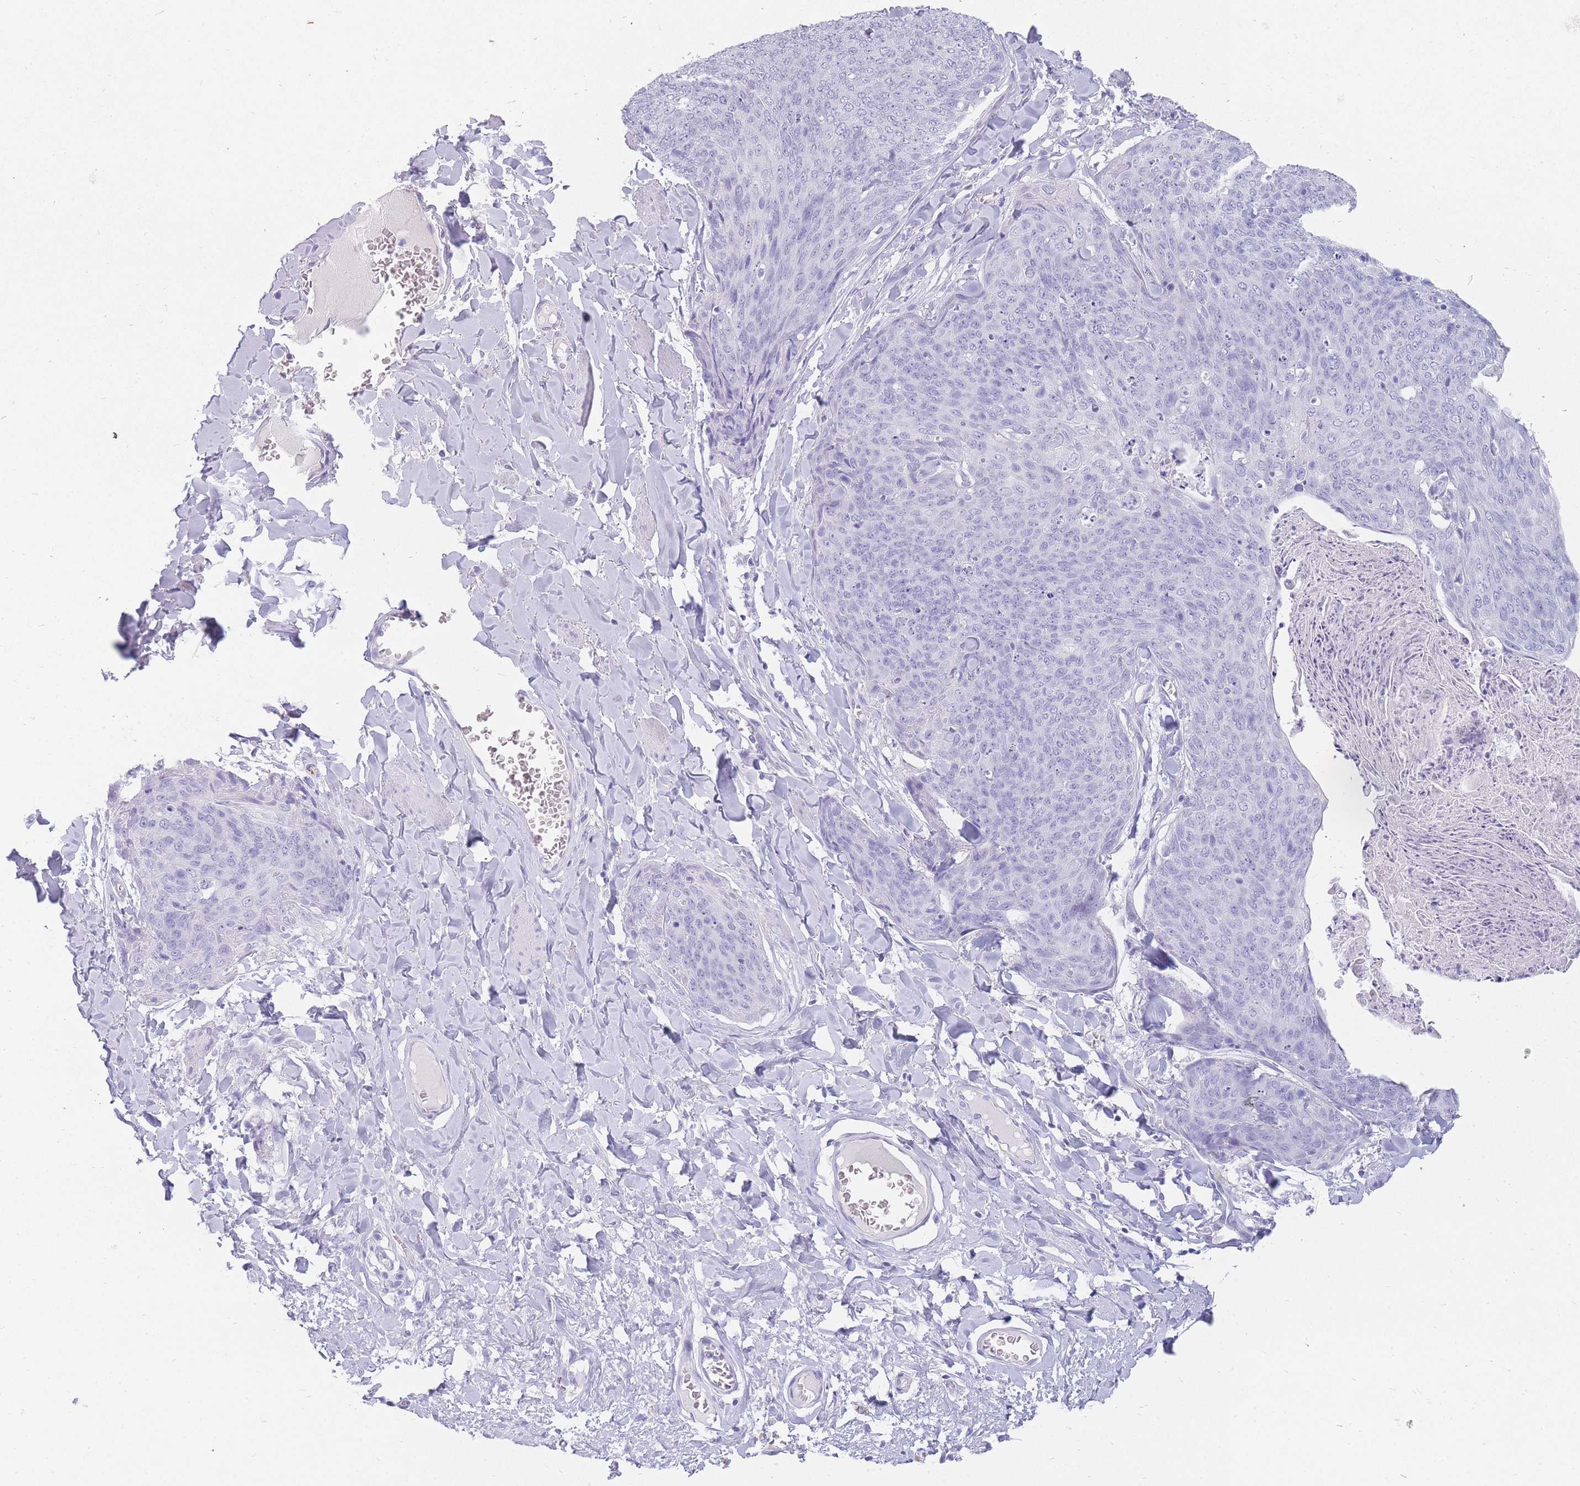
{"staining": {"intensity": "negative", "quantity": "none", "location": "none"}, "tissue": "skin cancer", "cell_type": "Tumor cells", "image_type": "cancer", "snomed": [{"axis": "morphology", "description": "Squamous cell carcinoma, NOS"}, {"axis": "topography", "description": "Skin"}, {"axis": "topography", "description": "Vulva"}], "caption": "Protein analysis of squamous cell carcinoma (skin) demonstrates no significant positivity in tumor cells.", "gene": "UPK1A", "patient": {"sex": "female", "age": 85}}